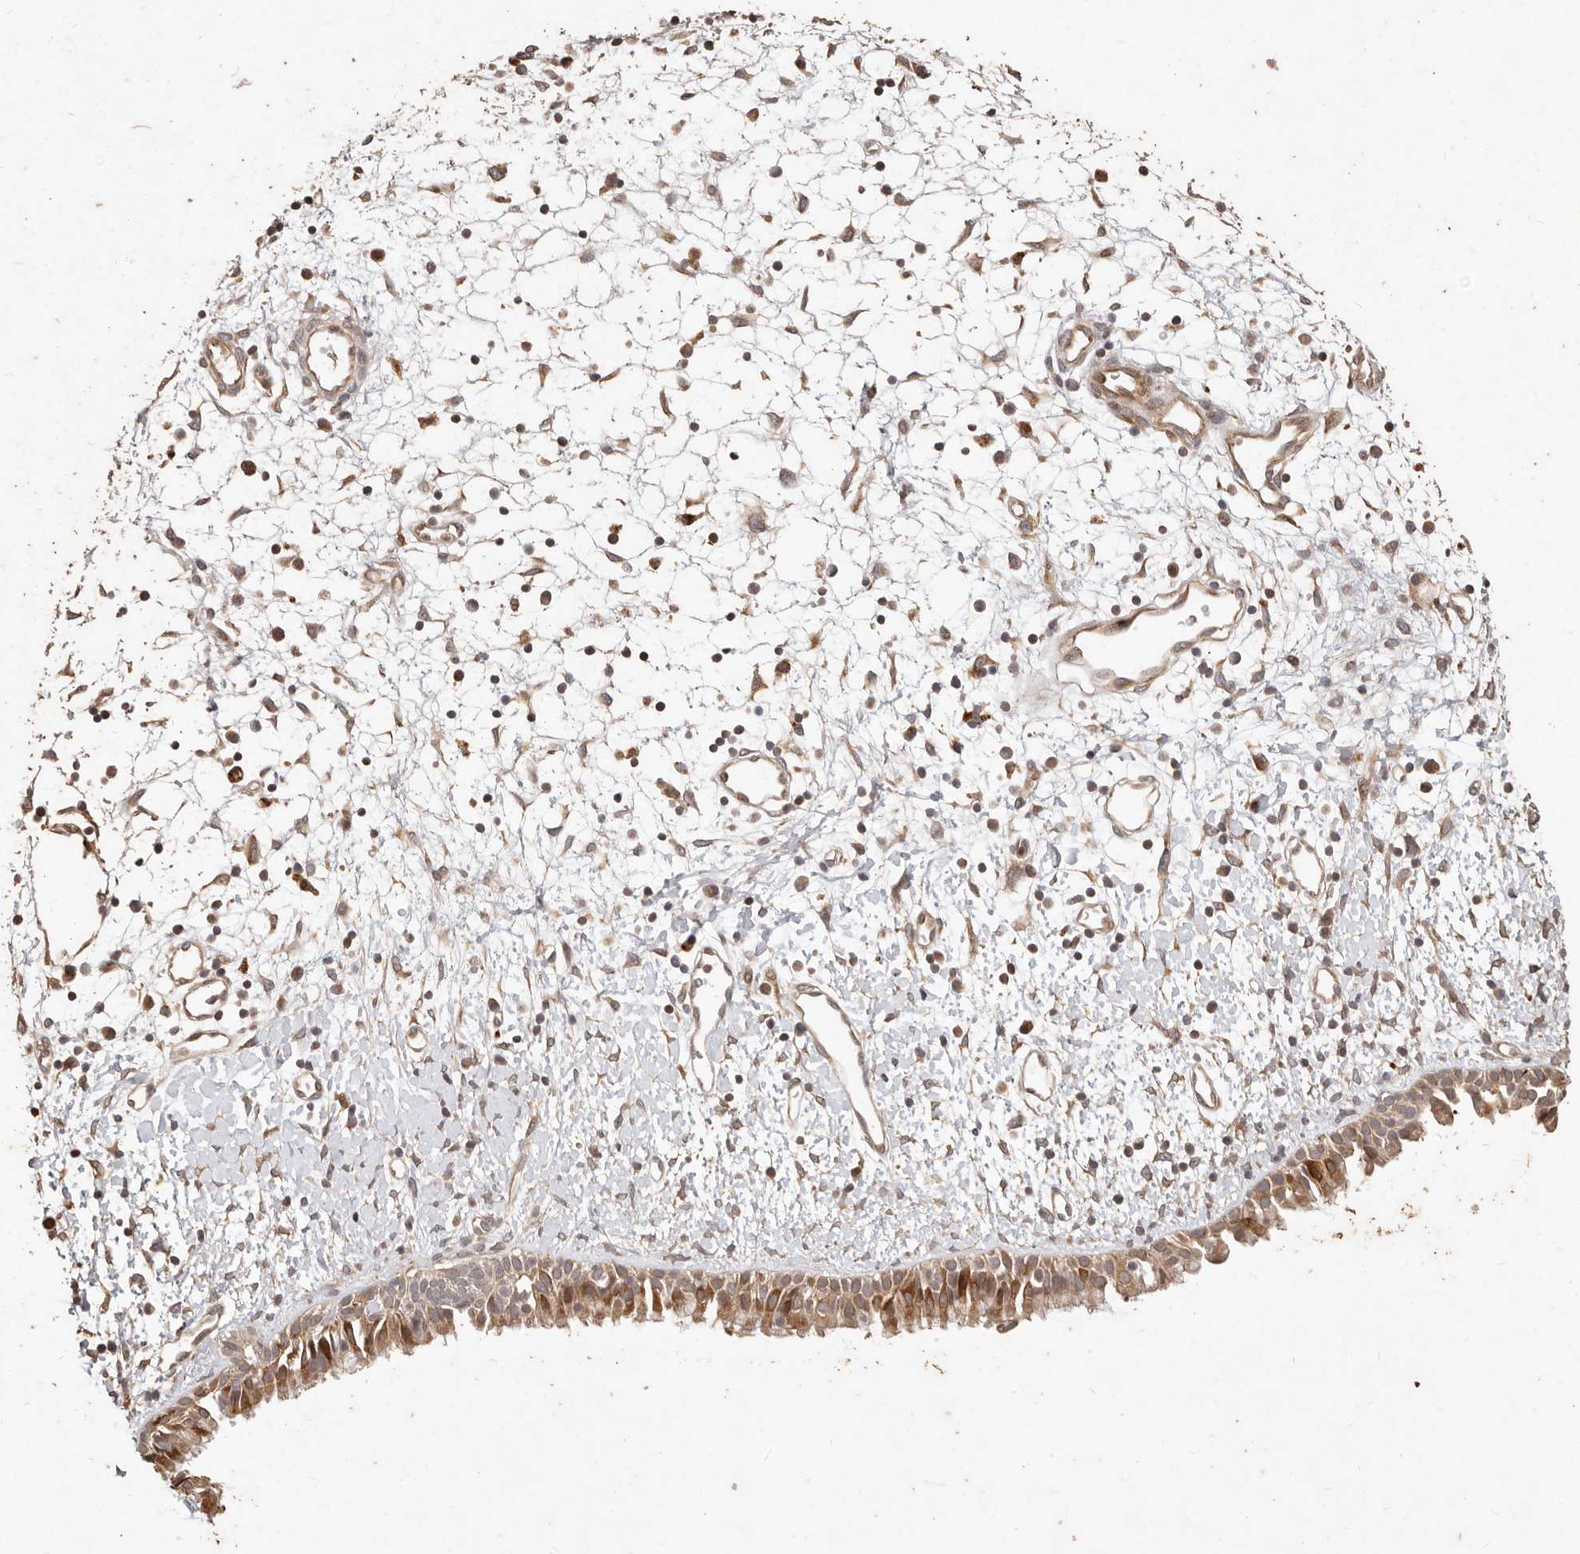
{"staining": {"intensity": "moderate", "quantity": ">75%", "location": "cytoplasmic/membranous"}, "tissue": "nasopharynx", "cell_type": "Respiratory epithelial cells", "image_type": "normal", "snomed": [{"axis": "morphology", "description": "Normal tissue, NOS"}, {"axis": "topography", "description": "Nasopharynx"}], "caption": "Immunohistochemistry (DAB) staining of benign nasopharynx demonstrates moderate cytoplasmic/membranous protein expression in about >75% of respiratory epithelial cells.", "gene": "KIF9", "patient": {"sex": "male", "age": 22}}